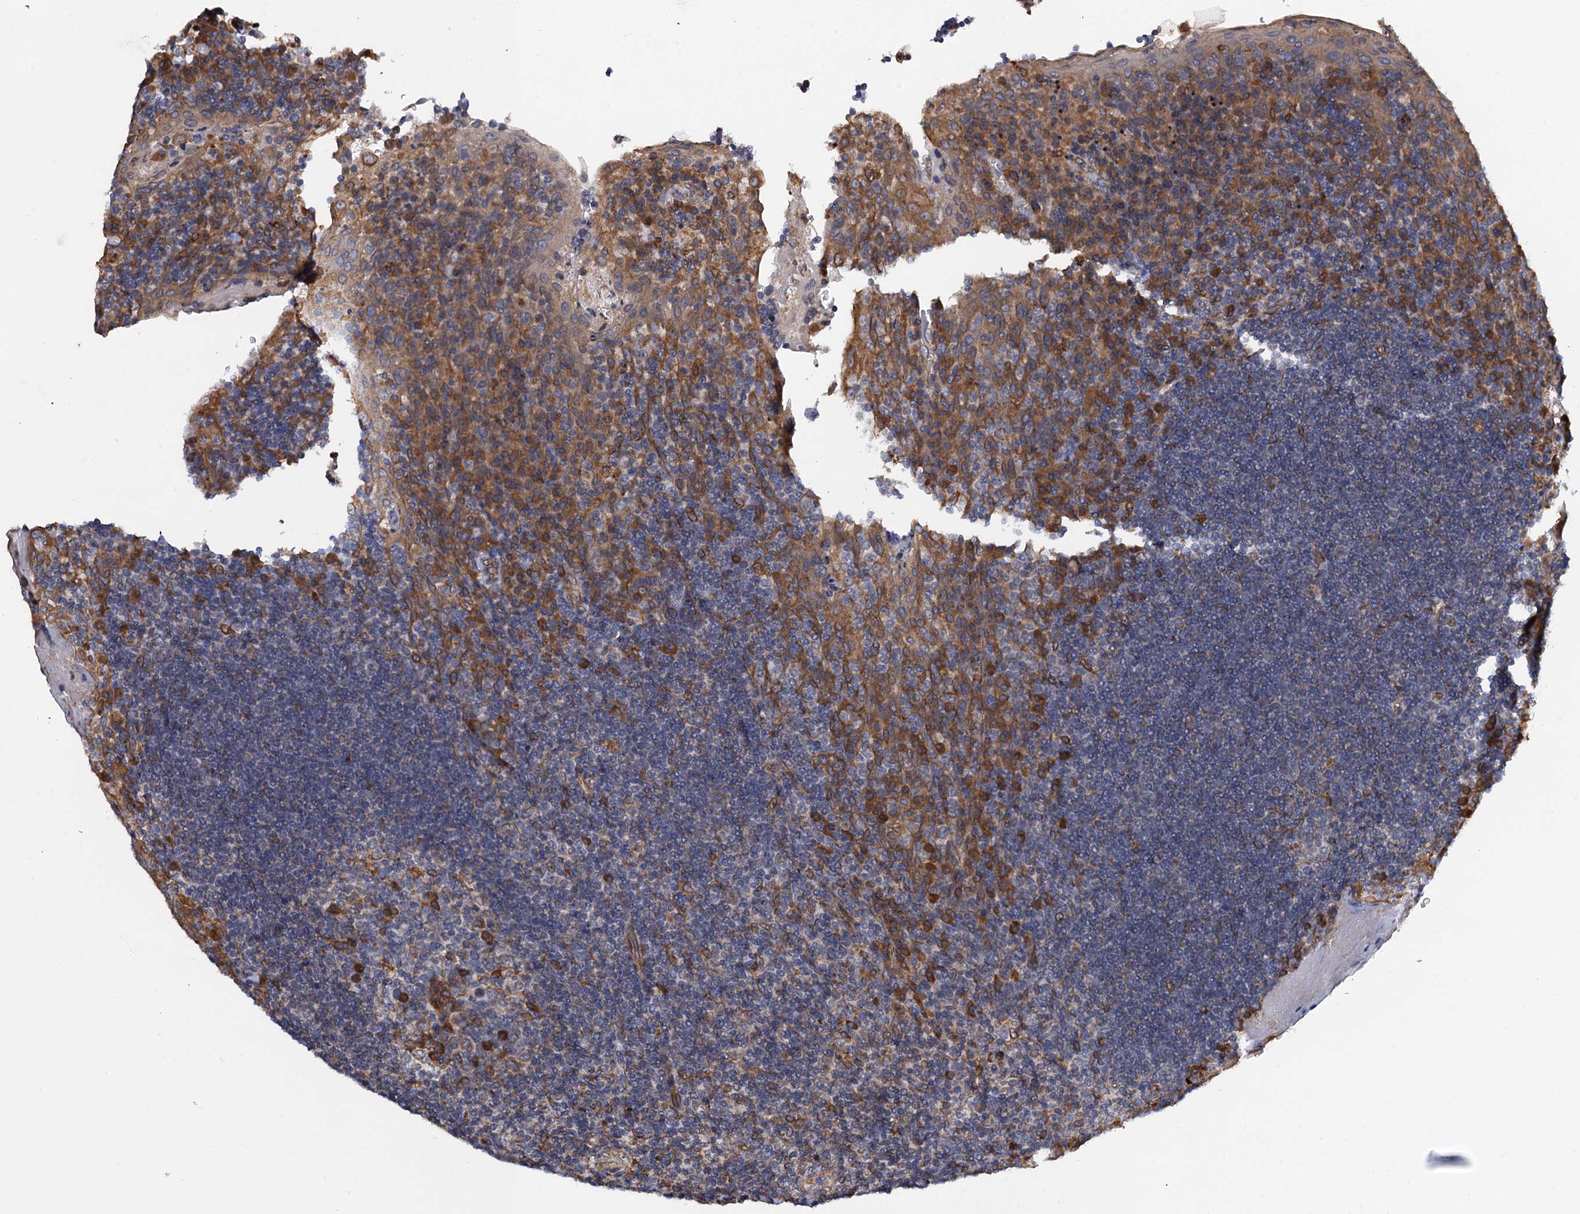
{"staining": {"intensity": "strong", "quantity": "<25%", "location": "cytoplasmic/membranous"}, "tissue": "tonsil", "cell_type": "Germinal center cells", "image_type": "normal", "snomed": [{"axis": "morphology", "description": "Normal tissue, NOS"}, {"axis": "topography", "description": "Tonsil"}], "caption": "Germinal center cells demonstrate medium levels of strong cytoplasmic/membranous staining in approximately <25% of cells in normal human tonsil.", "gene": "ARMC5", "patient": {"sex": "male", "age": 17}}